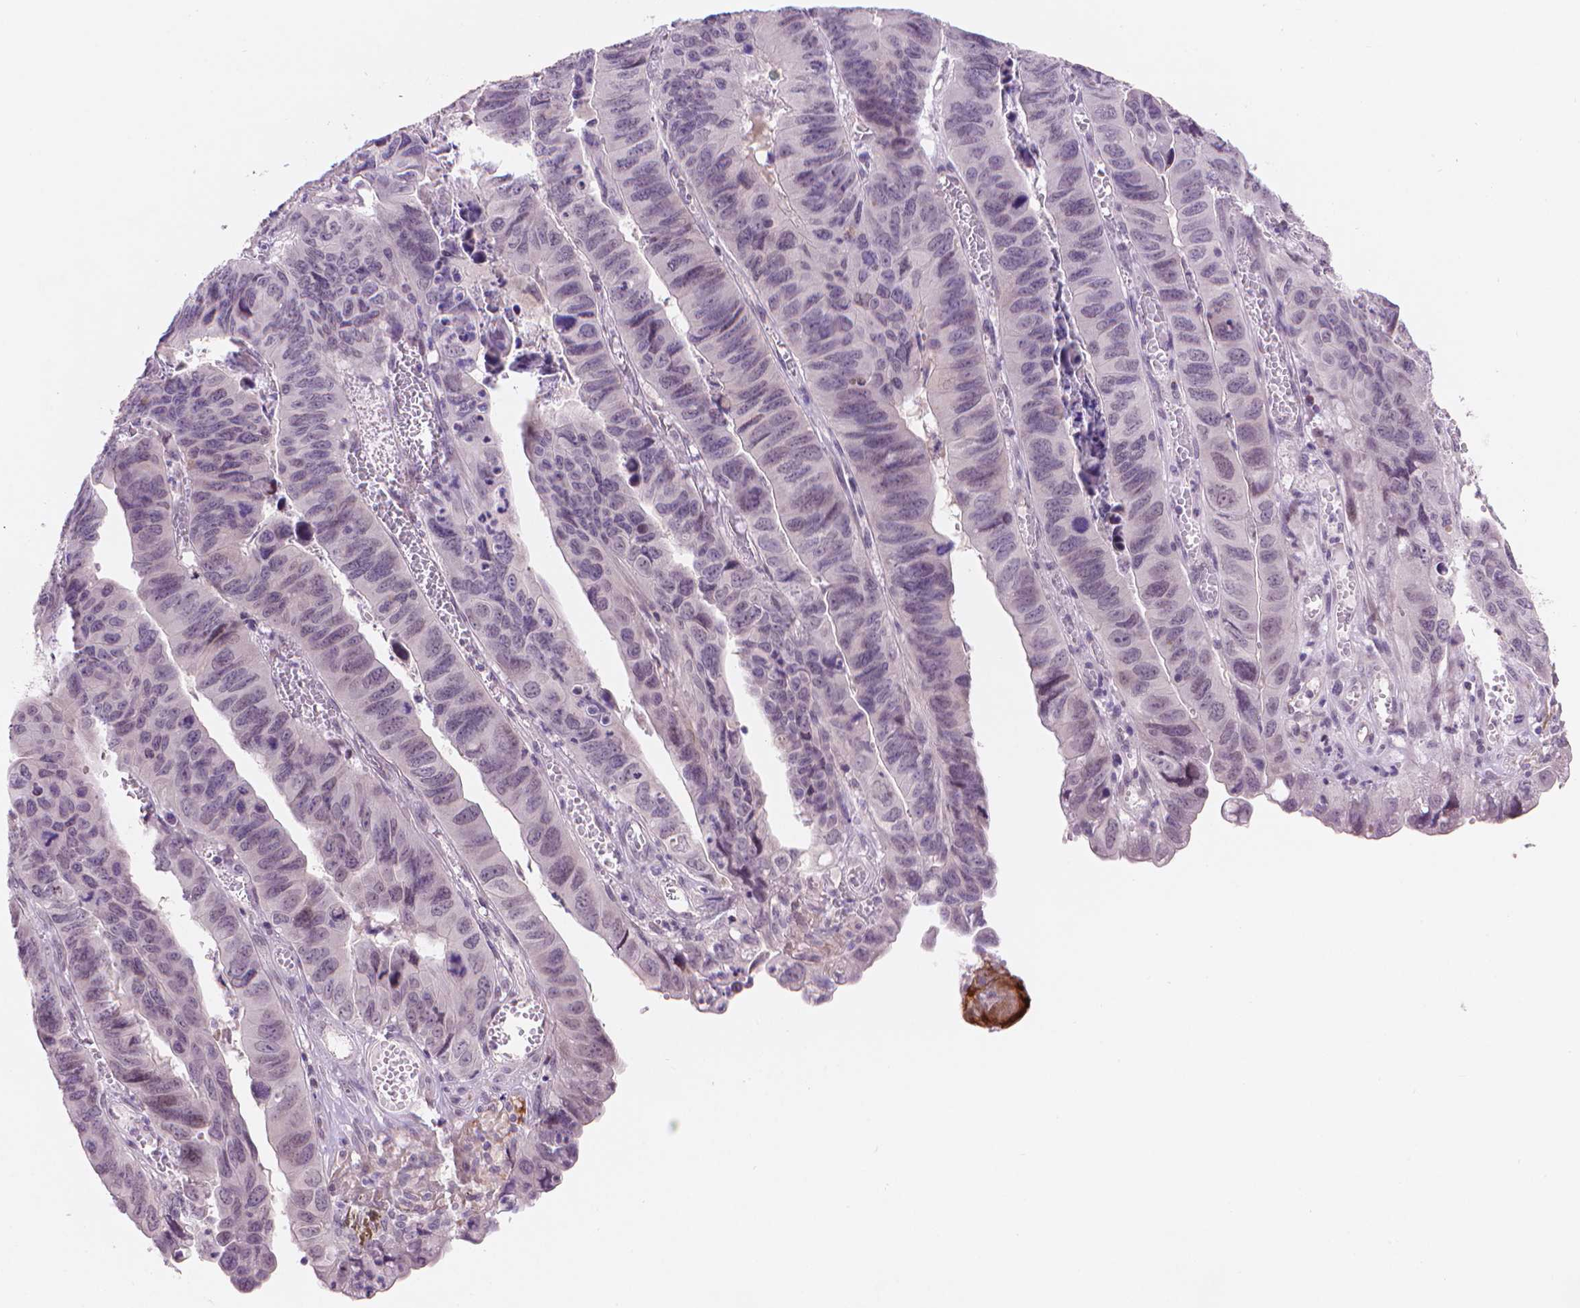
{"staining": {"intensity": "negative", "quantity": "none", "location": "none"}, "tissue": "stomach cancer", "cell_type": "Tumor cells", "image_type": "cancer", "snomed": [{"axis": "morphology", "description": "Adenocarcinoma, NOS"}, {"axis": "topography", "description": "Stomach, lower"}], "caption": "Immunohistochemistry image of neoplastic tissue: human stomach cancer stained with DAB displays no significant protein expression in tumor cells.", "gene": "TMEM184A", "patient": {"sex": "male", "age": 77}}